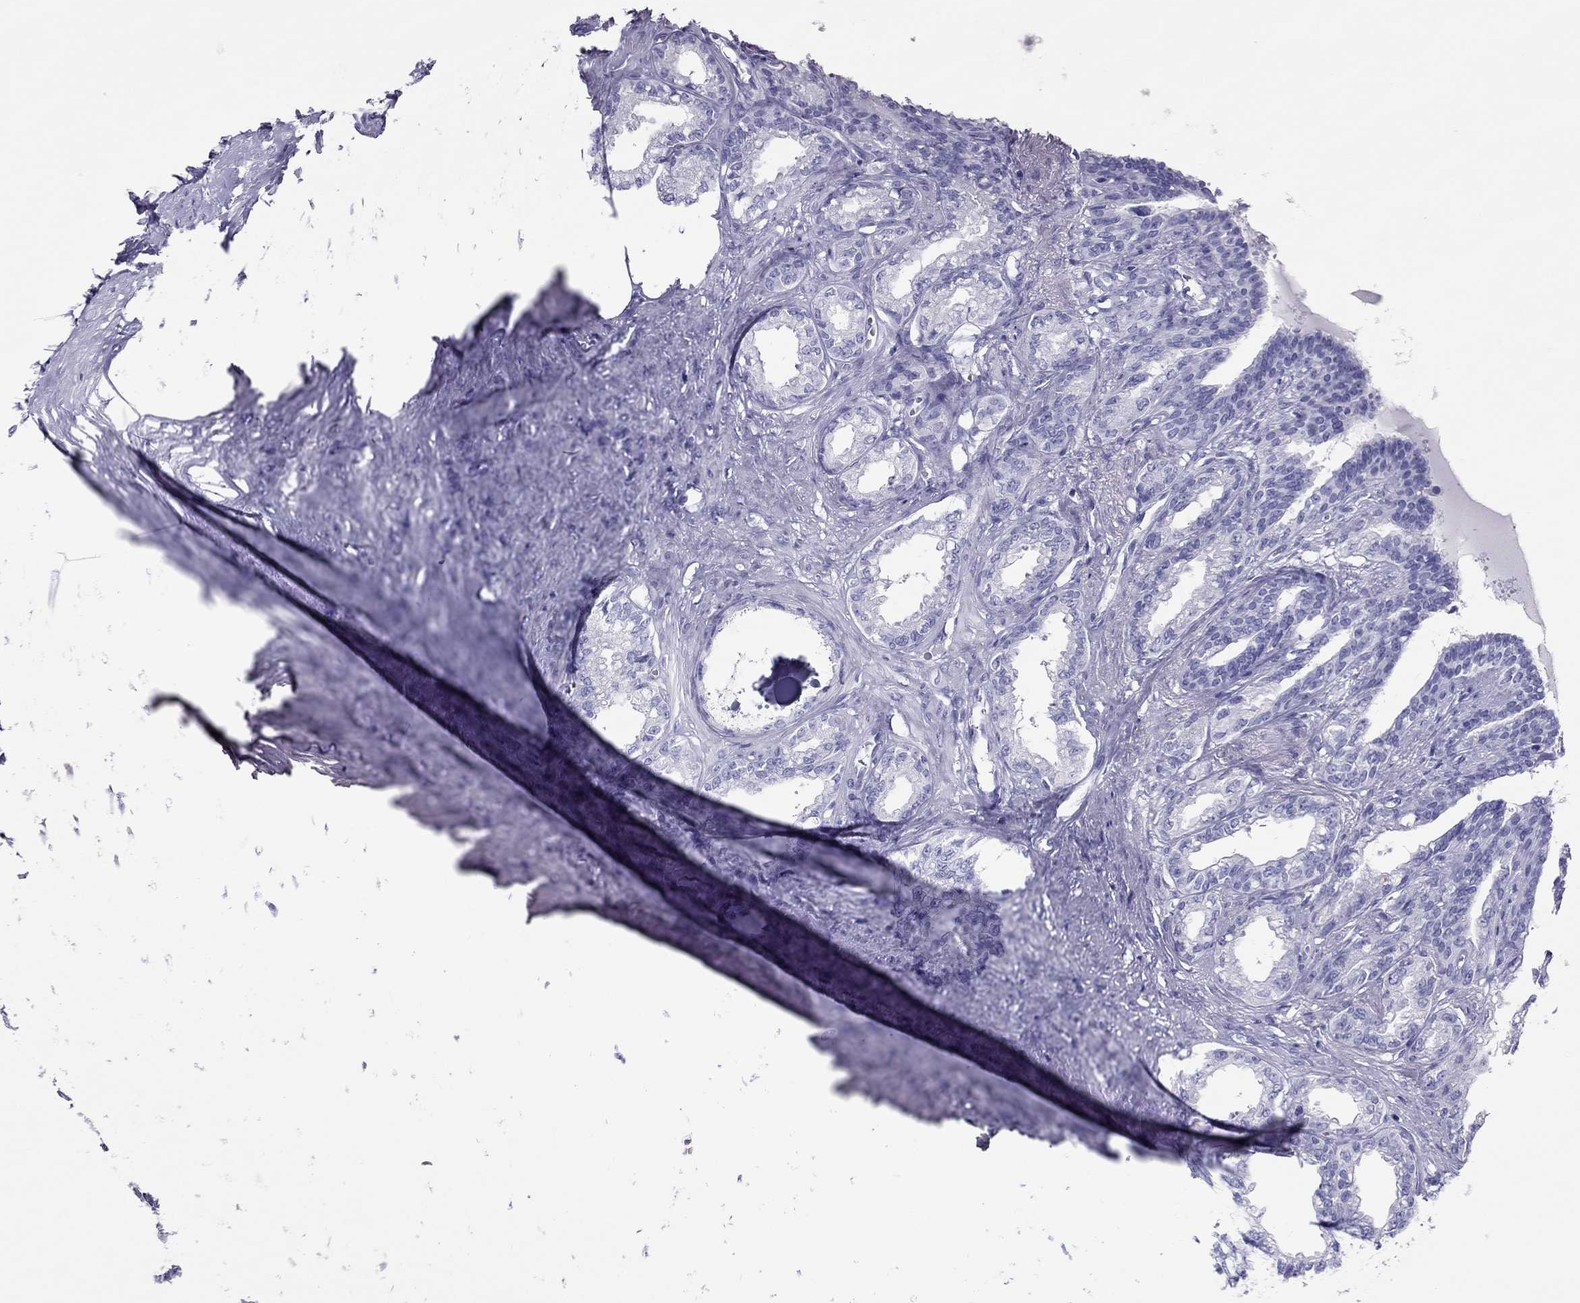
{"staining": {"intensity": "negative", "quantity": "none", "location": "none"}, "tissue": "seminal vesicle", "cell_type": "Glandular cells", "image_type": "normal", "snomed": [{"axis": "morphology", "description": "Normal tissue, NOS"}, {"axis": "morphology", "description": "Urothelial carcinoma, NOS"}, {"axis": "topography", "description": "Urinary bladder"}, {"axis": "topography", "description": "Seminal veicle"}], "caption": "This is a histopathology image of immunohistochemistry (IHC) staining of unremarkable seminal vesicle, which shows no positivity in glandular cells. (Brightfield microscopy of DAB IHC at high magnification).", "gene": "PDE6A", "patient": {"sex": "male", "age": 76}}